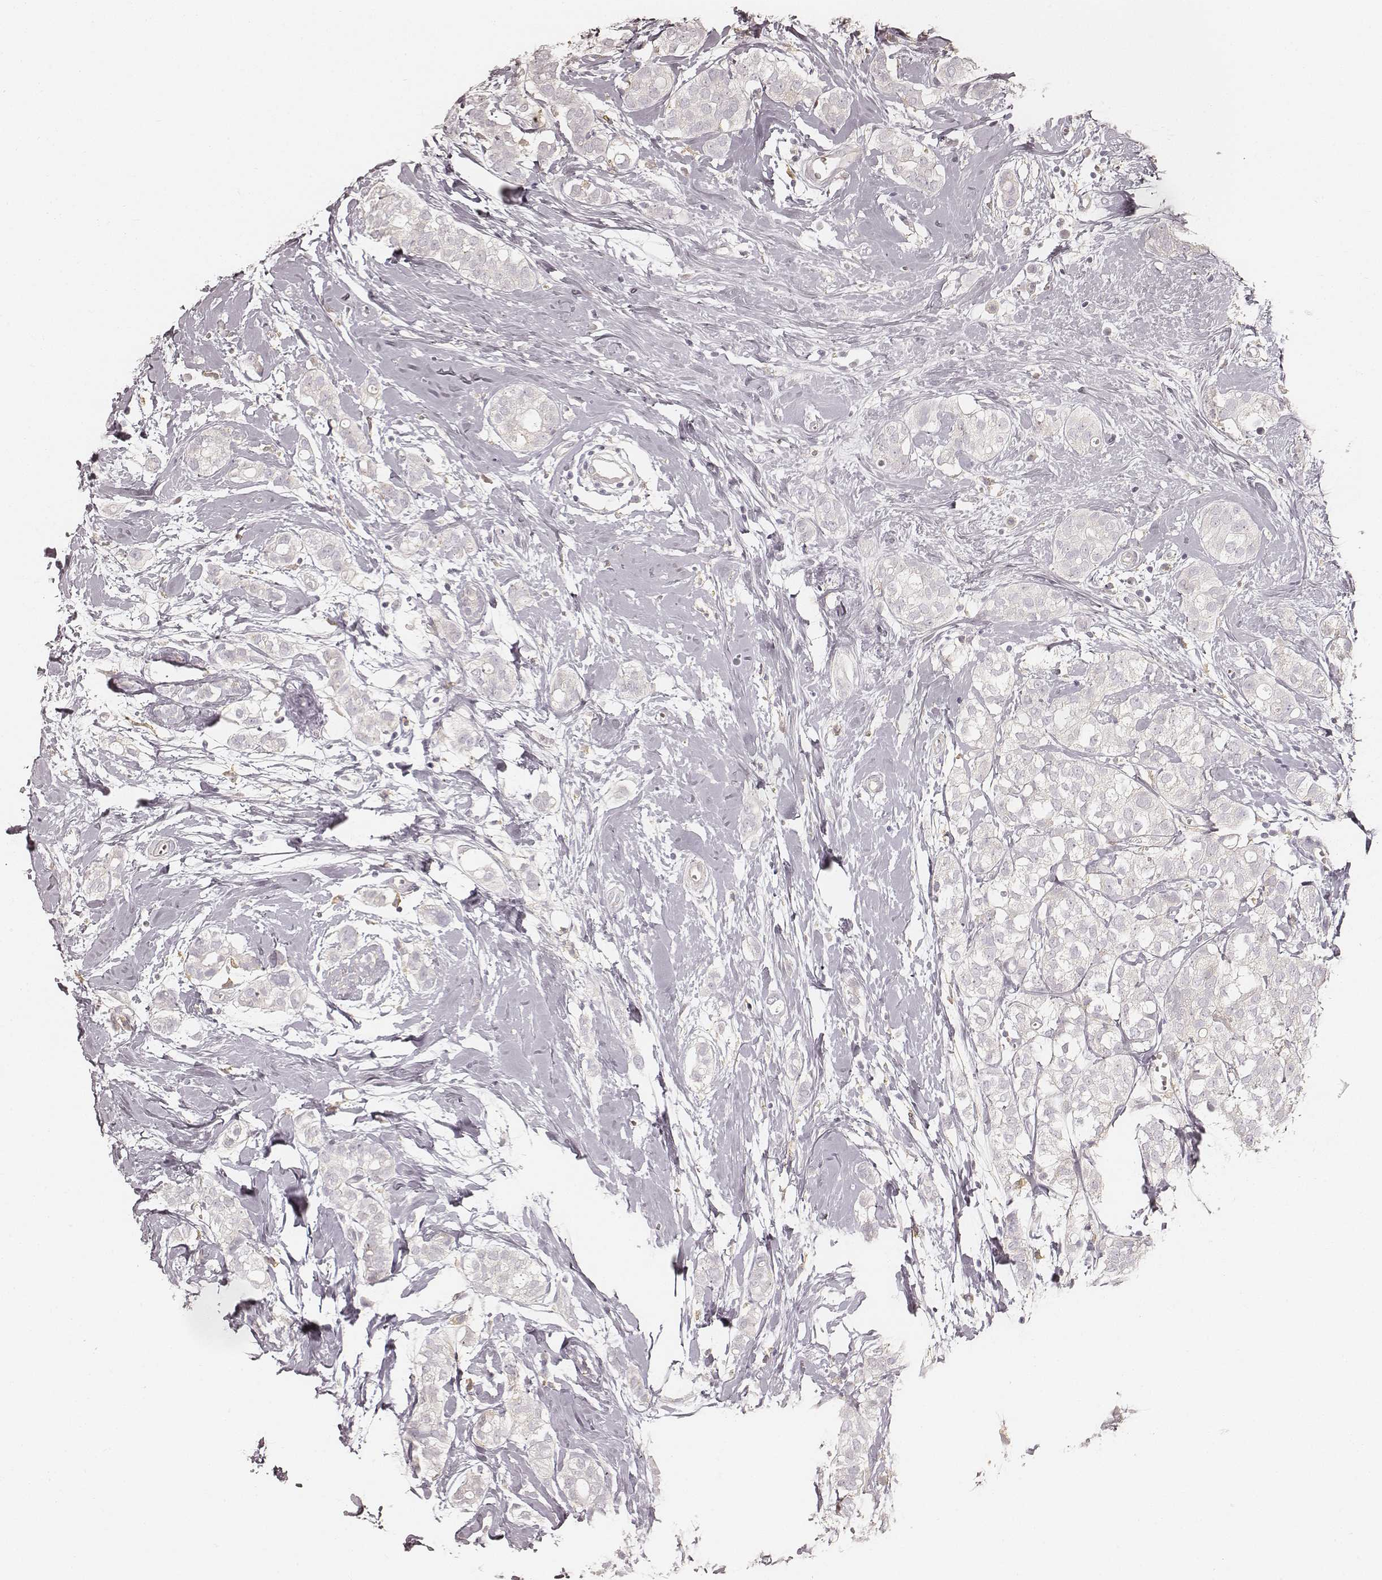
{"staining": {"intensity": "negative", "quantity": "none", "location": "none"}, "tissue": "breast cancer", "cell_type": "Tumor cells", "image_type": "cancer", "snomed": [{"axis": "morphology", "description": "Duct carcinoma"}, {"axis": "topography", "description": "Breast"}], "caption": "DAB (3,3'-diaminobenzidine) immunohistochemical staining of intraductal carcinoma (breast) shows no significant expression in tumor cells.", "gene": "FMNL2", "patient": {"sex": "female", "age": 40}}